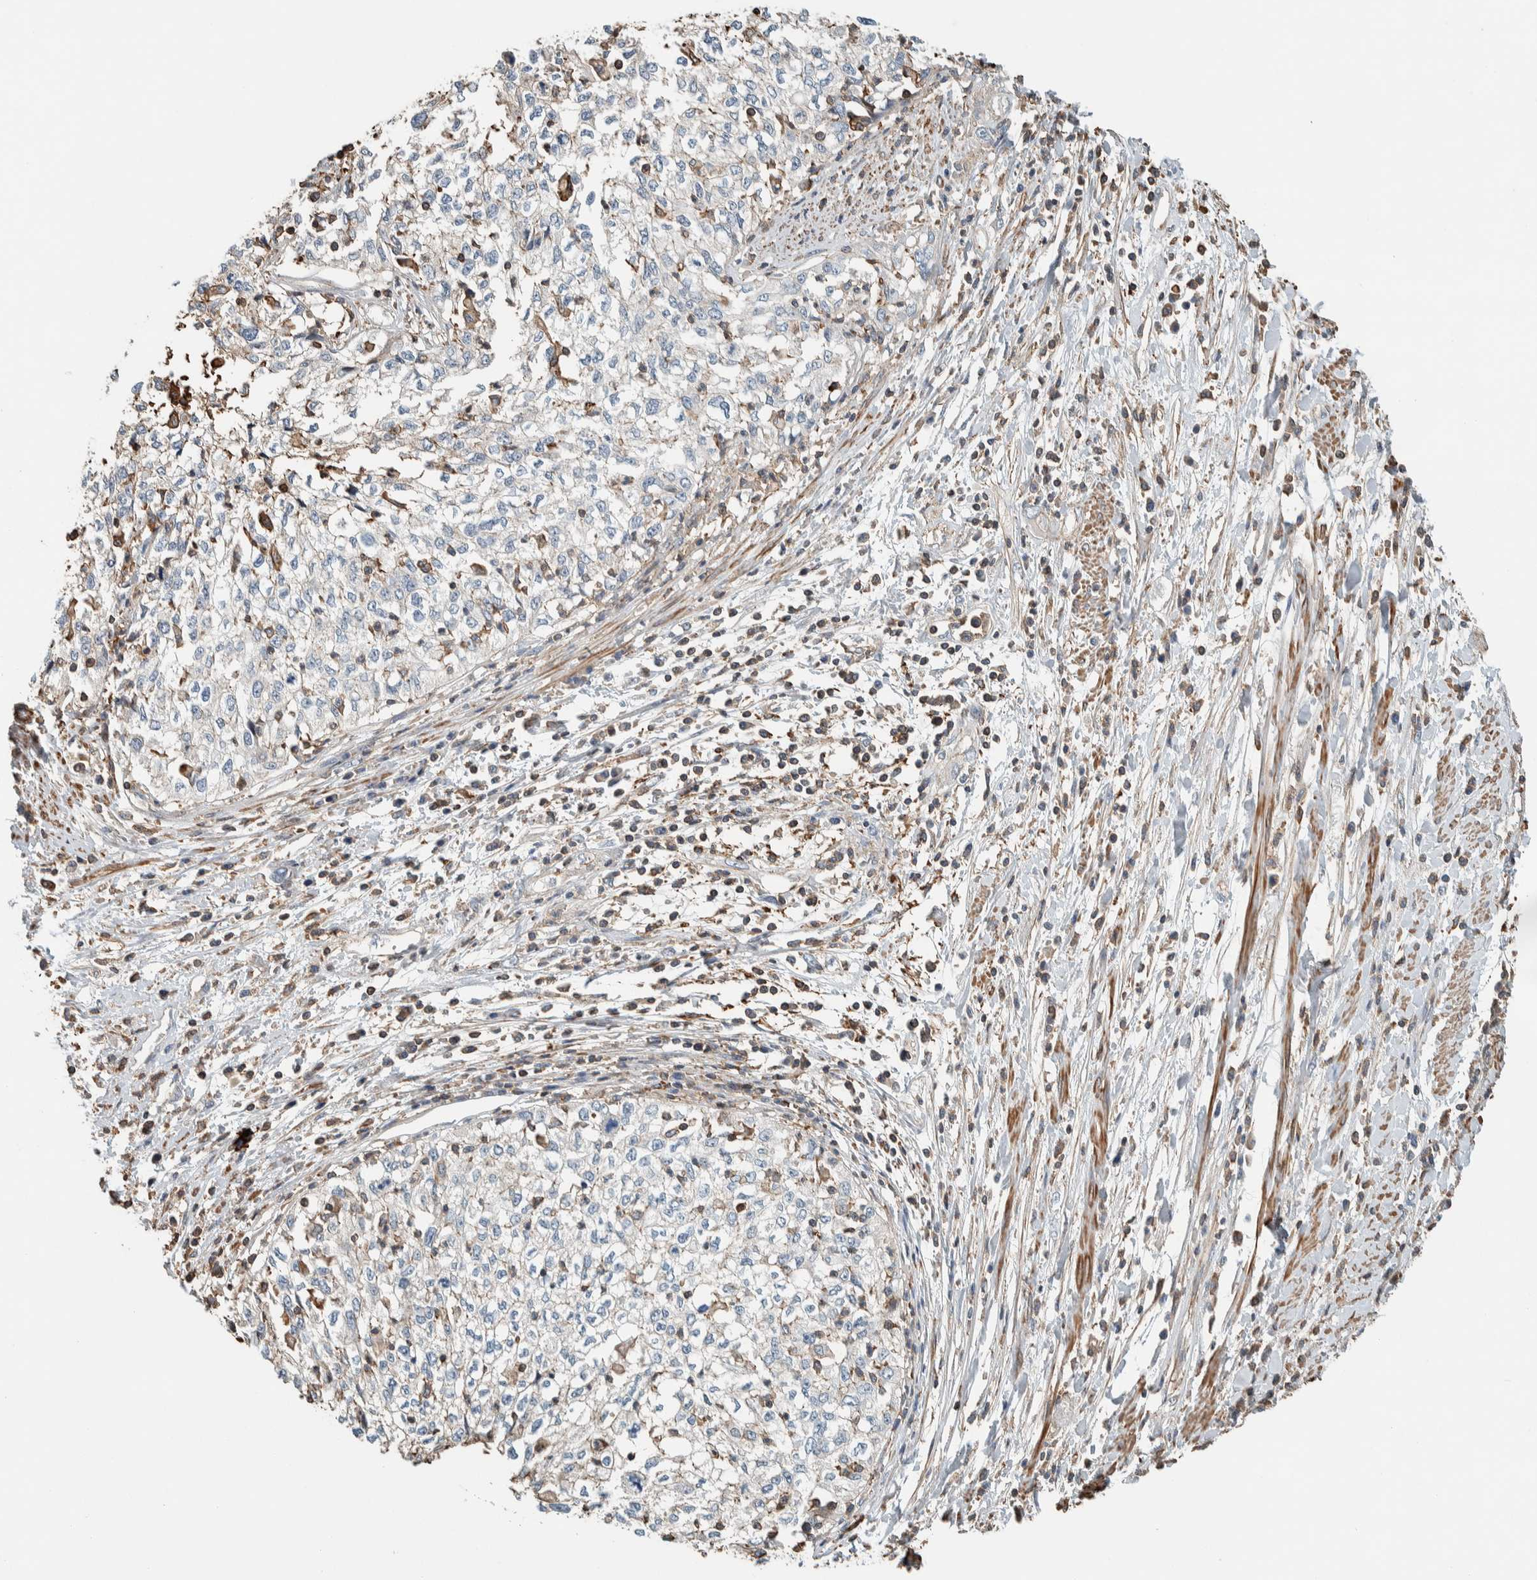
{"staining": {"intensity": "negative", "quantity": "none", "location": "none"}, "tissue": "cervical cancer", "cell_type": "Tumor cells", "image_type": "cancer", "snomed": [{"axis": "morphology", "description": "Squamous cell carcinoma, NOS"}, {"axis": "topography", "description": "Cervix"}], "caption": "This is an IHC photomicrograph of human cervical squamous cell carcinoma. There is no positivity in tumor cells.", "gene": "CTBP2", "patient": {"sex": "female", "age": 57}}